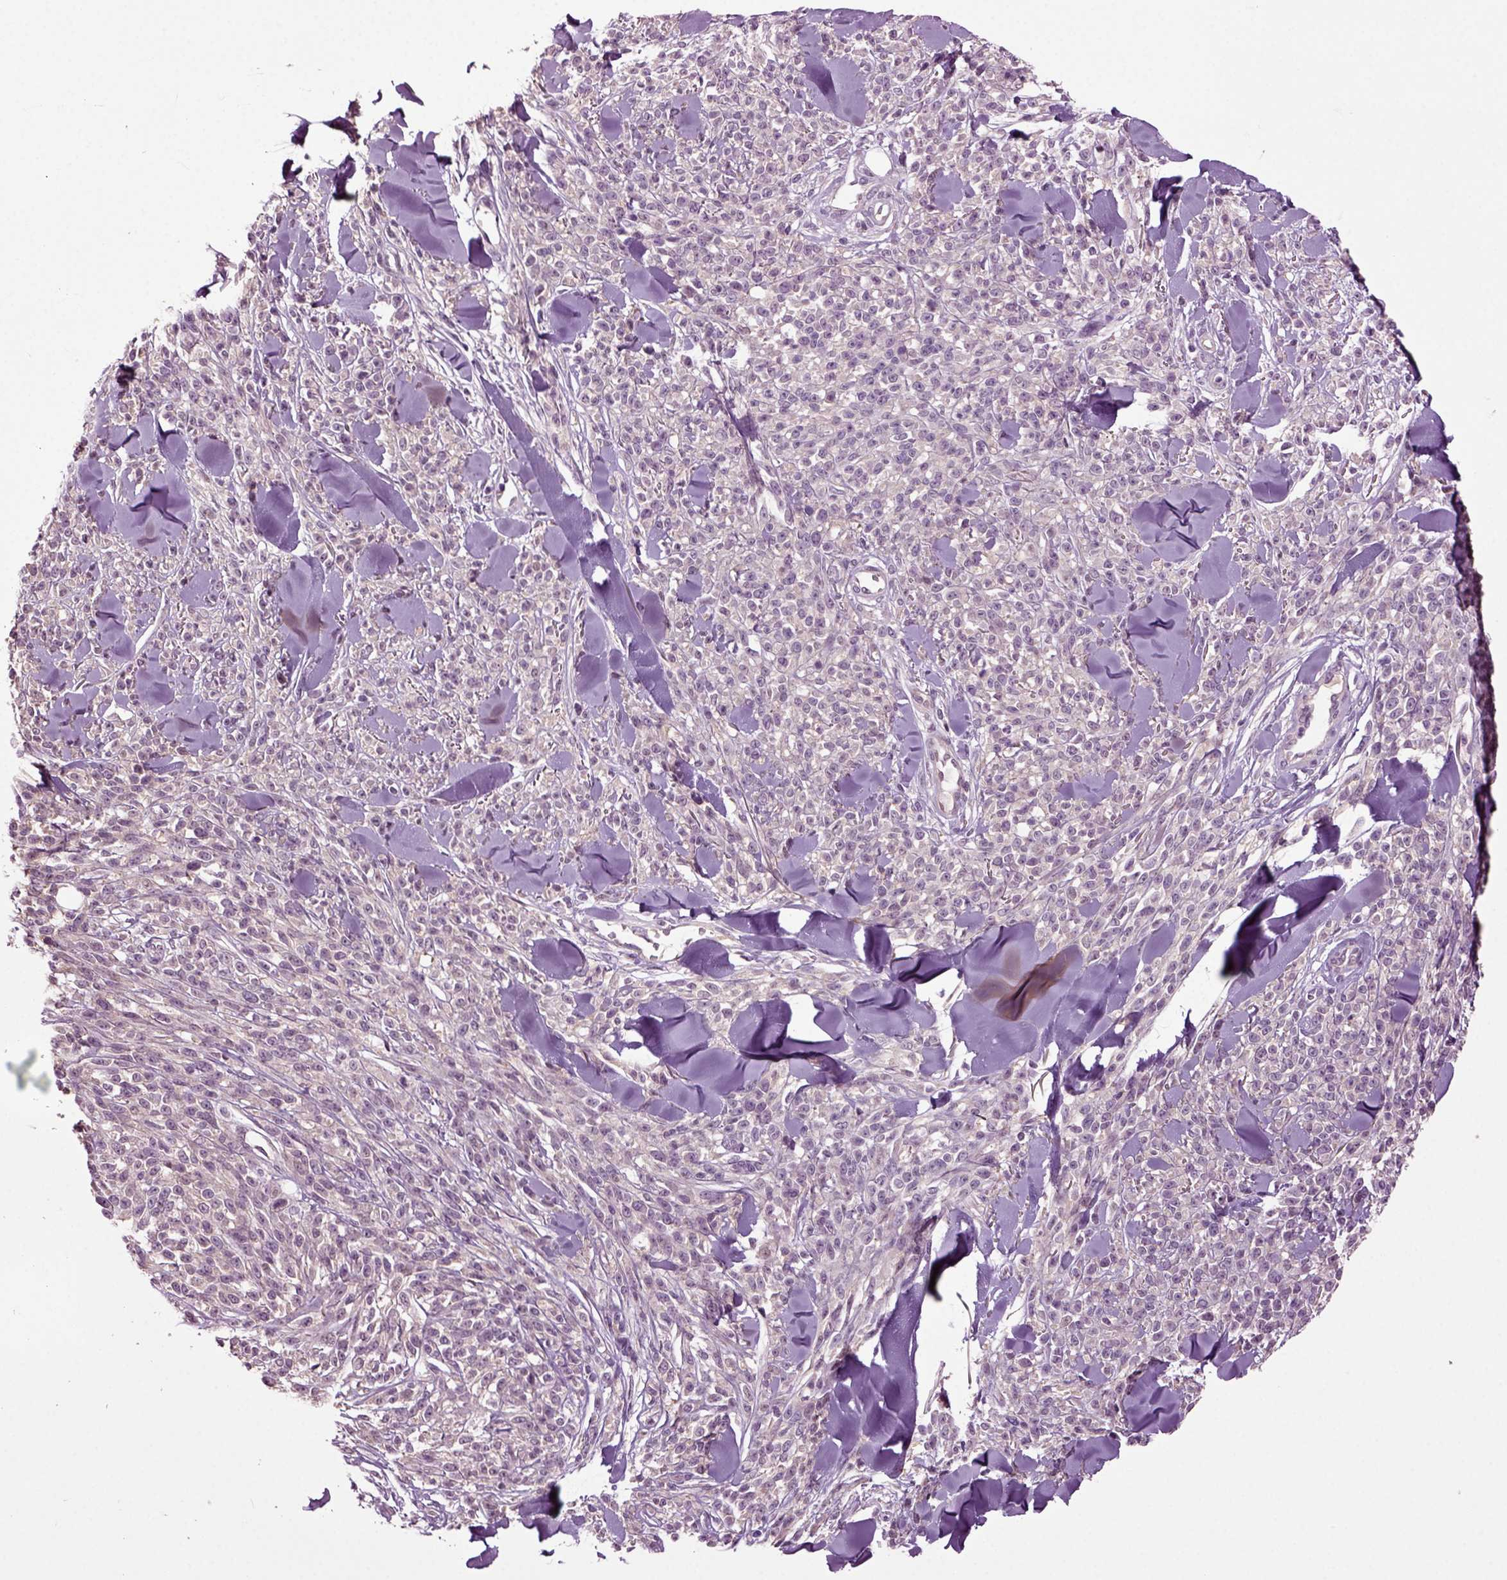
{"staining": {"intensity": "negative", "quantity": "none", "location": "none"}, "tissue": "melanoma", "cell_type": "Tumor cells", "image_type": "cancer", "snomed": [{"axis": "morphology", "description": "Malignant melanoma, NOS"}, {"axis": "topography", "description": "Skin"}, {"axis": "topography", "description": "Skin of trunk"}], "caption": "This image is of malignant melanoma stained with immunohistochemistry (IHC) to label a protein in brown with the nuclei are counter-stained blue. There is no positivity in tumor cells. (DAB (3,3'-diaminobenzidine) IHC visualized using brightfield microscopy, high magnification).", "gene": "PLCH2", "patient": {"sex": "male", "age": 74}}